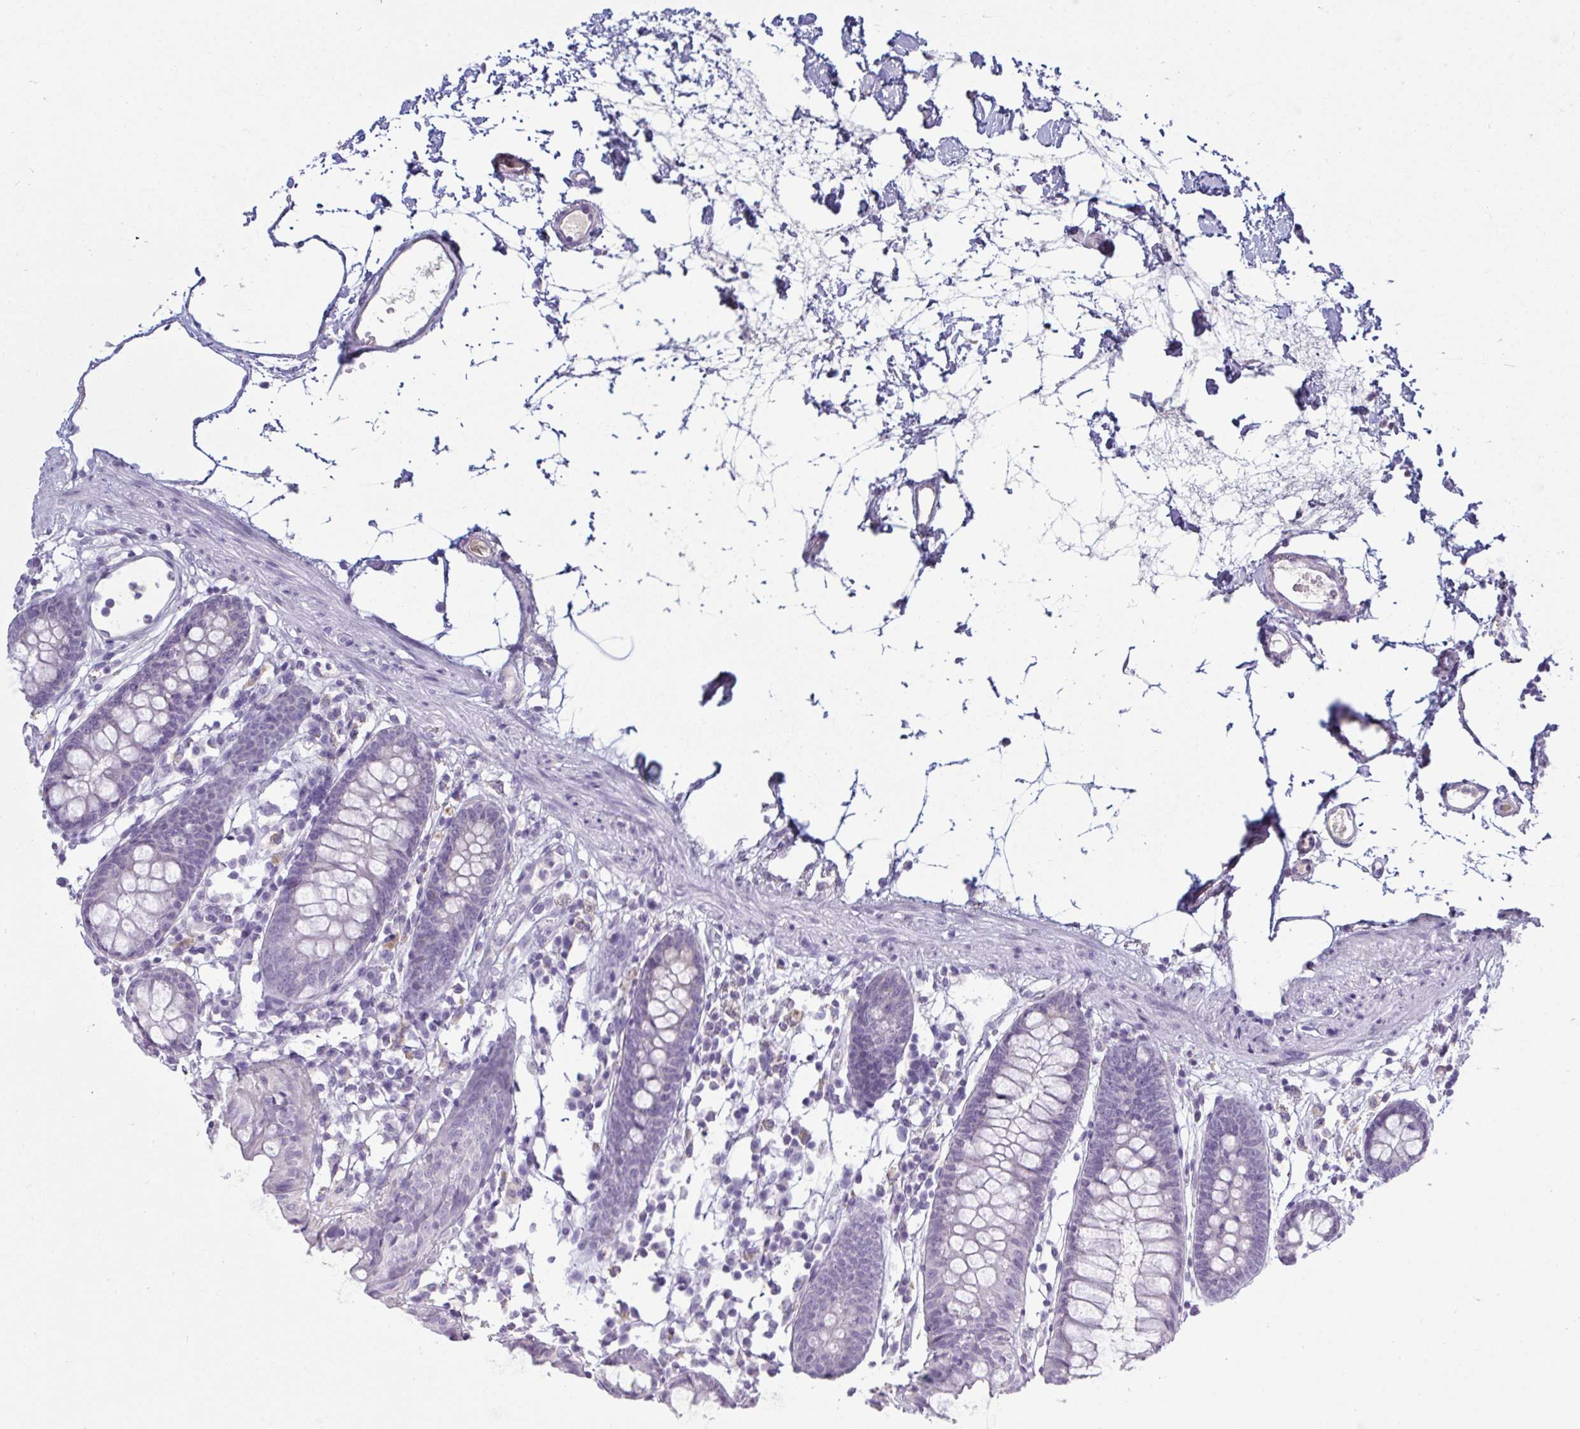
{"staining": {"intensity": "negative", "quantity": "none", "location": "none"}, "tissue": "colon", "cell_type": "Endothelial cells", "image_type": "normal", "snomed": [{"axis": "morphology", "description": "Normal tissue, NOS"}, {"axis": "topography", "description": "Colon"}], "caption": "Immunohistochemistry of normal human colon displays no staining in endothelial cells.", "gene": "ADAM21", "patient": {"sex": "female", "age": 84}}